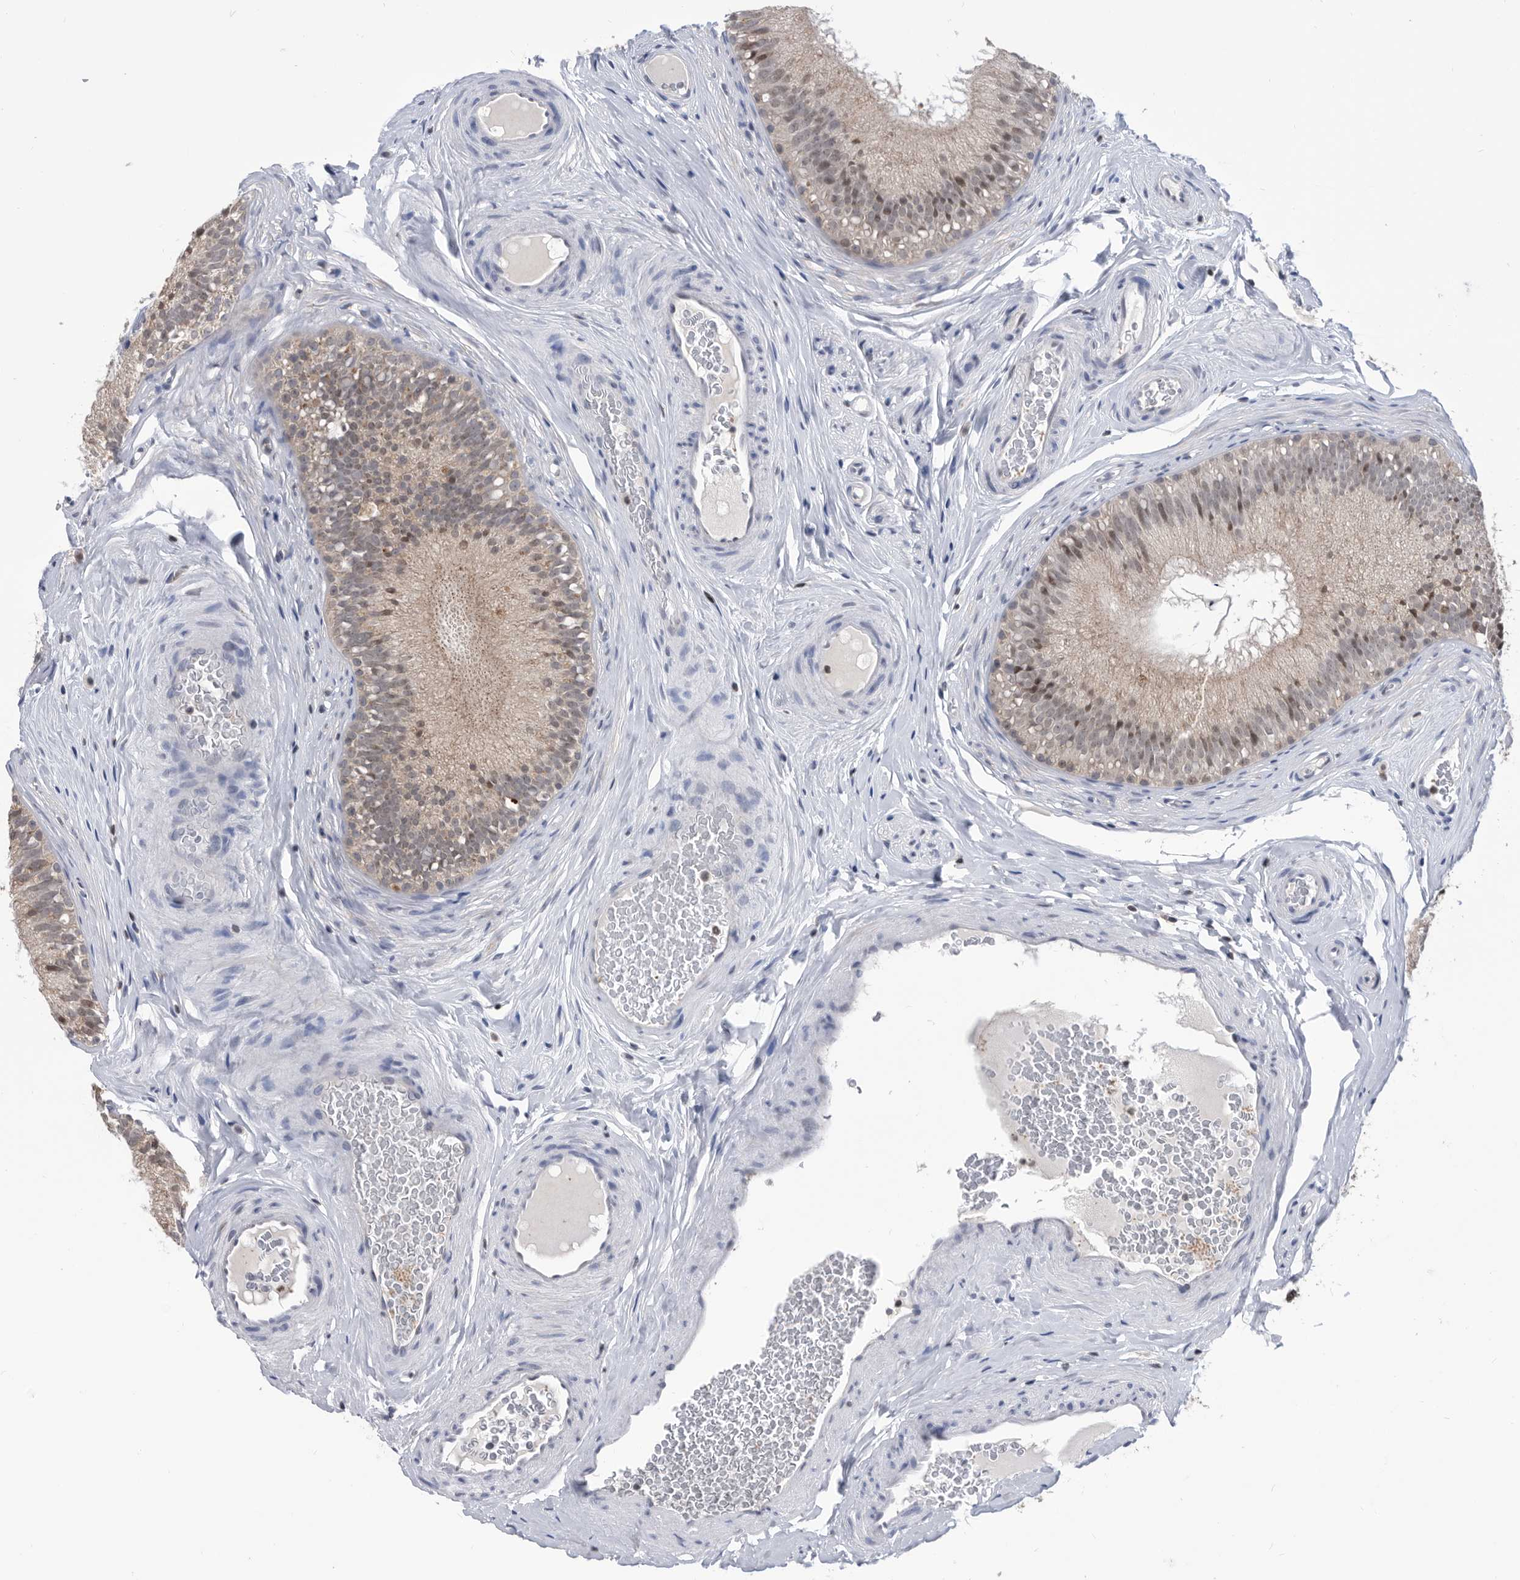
{"staining": {"intensity": "moderate", "quantity": "<25%", "location": "nuclear"}, "tissue": "epididymis", "cell_type": "Glandular cells", "image_type": "normal", "snomed": [{"axis": "morphology", "description": "Normal tissue, NOS"}, {"axis": "topography", "description": "Epididymis"}], "caption": "A brown stain shows moderate nuclear expression of a protein in glandular cells of unremarkable epididymis.", "gene": "TSTD1", "patient": {"sex": "male", "age": 29}}